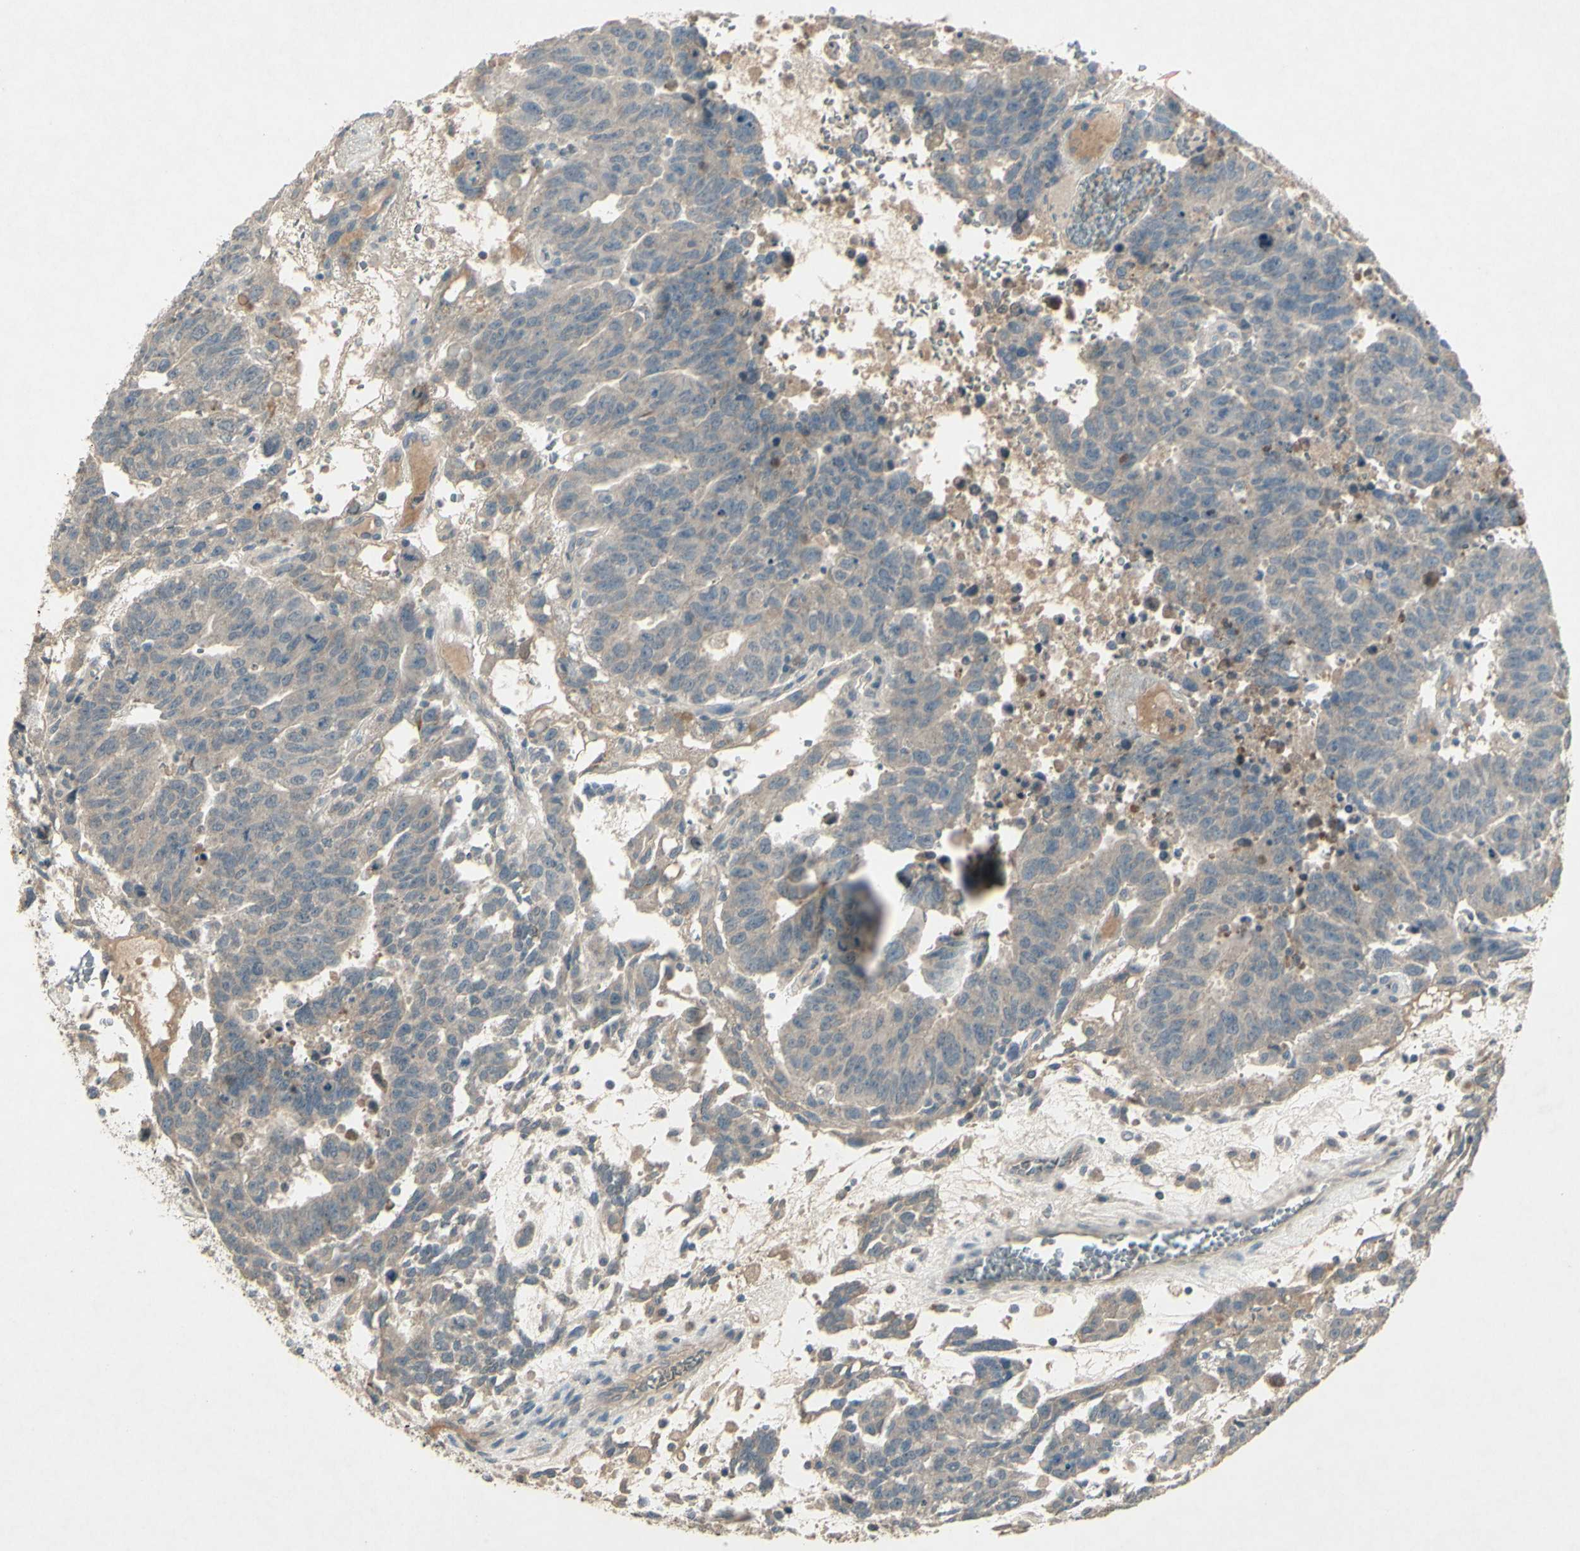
{"staining": {"intensity": "weak", "quantity": ">75%", "location": "cytoplasmic/membranous"}, "tissue": "testis cancer", "cell_type": "Tumor cells", "image_type": "cancer", "snomed": [{"axis": "morphology", "description": "Seminoma, NOS"}, {"axis": "morphology", "description": "Carcinoma, Embryonal, NOS"}, {"axis": "topography", "description": "Testis"}], "caption": "Immunohistochemistry (IHC) staining of testis seminoma, which exhibits low levels of weak cytoplasmic/membranous positivity in about >75% of tumor cells indicating weak cytoplasmic/membranous protein expression. The staining was performed using DAB (3,3'-diaminobenzidine) (brown) for protein detection and nuclei were counterstained in hematoxylin (blue).", "gene": "TIMM21", "patient": {"sex": "male", "age": 52}}